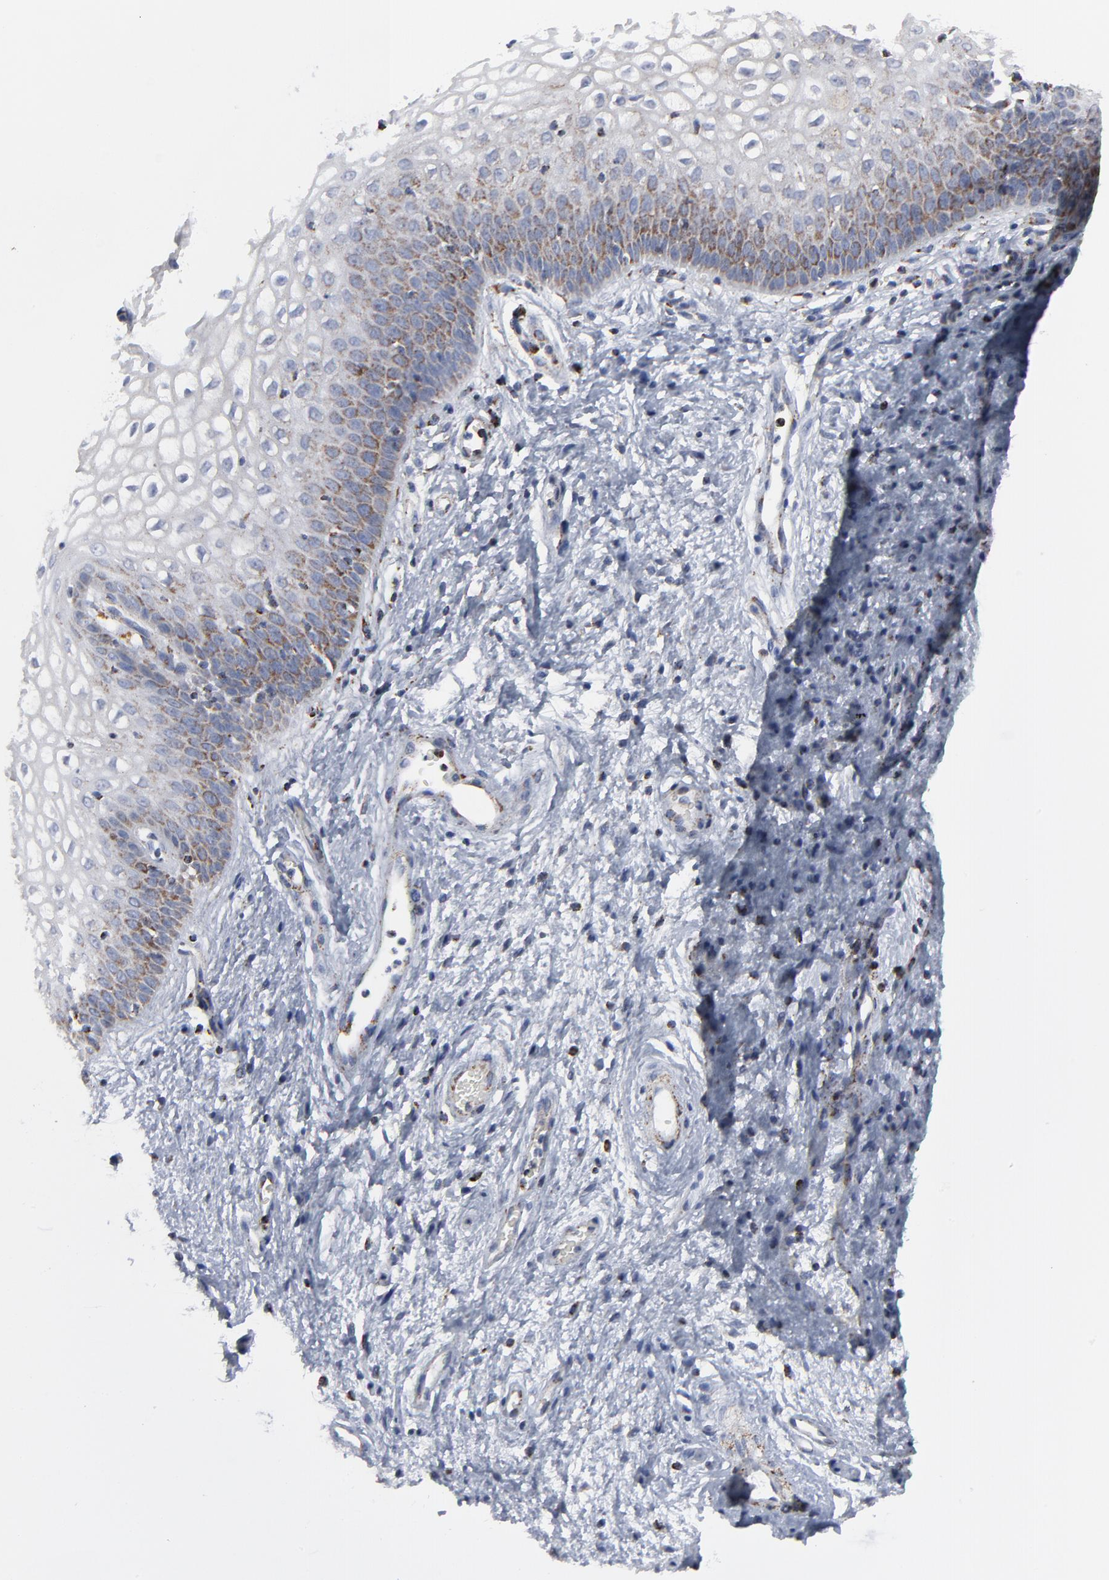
{"staining": {"intensity": "moderate", "quantity": "25%-75%", "location": "cytoplasmic/membranous"}, "tissue": "vagina", "cell_type": "Squamous epithelial cells", "image_type": "normal", "snomed": [{"axis": "morphology", "description": "Normal tissue, NOS"}, {"axis": "topography", "description": "Vagina"}], "caption": "Brown immunohistochemical staining in unremarkable human vagina demonstrates moderate cytoplasmic/membranous staining in about 25%-75% of squamous epithelial cells.", "gene": "TXNRD2", "patient": {"sex": "female", "age": 34}}